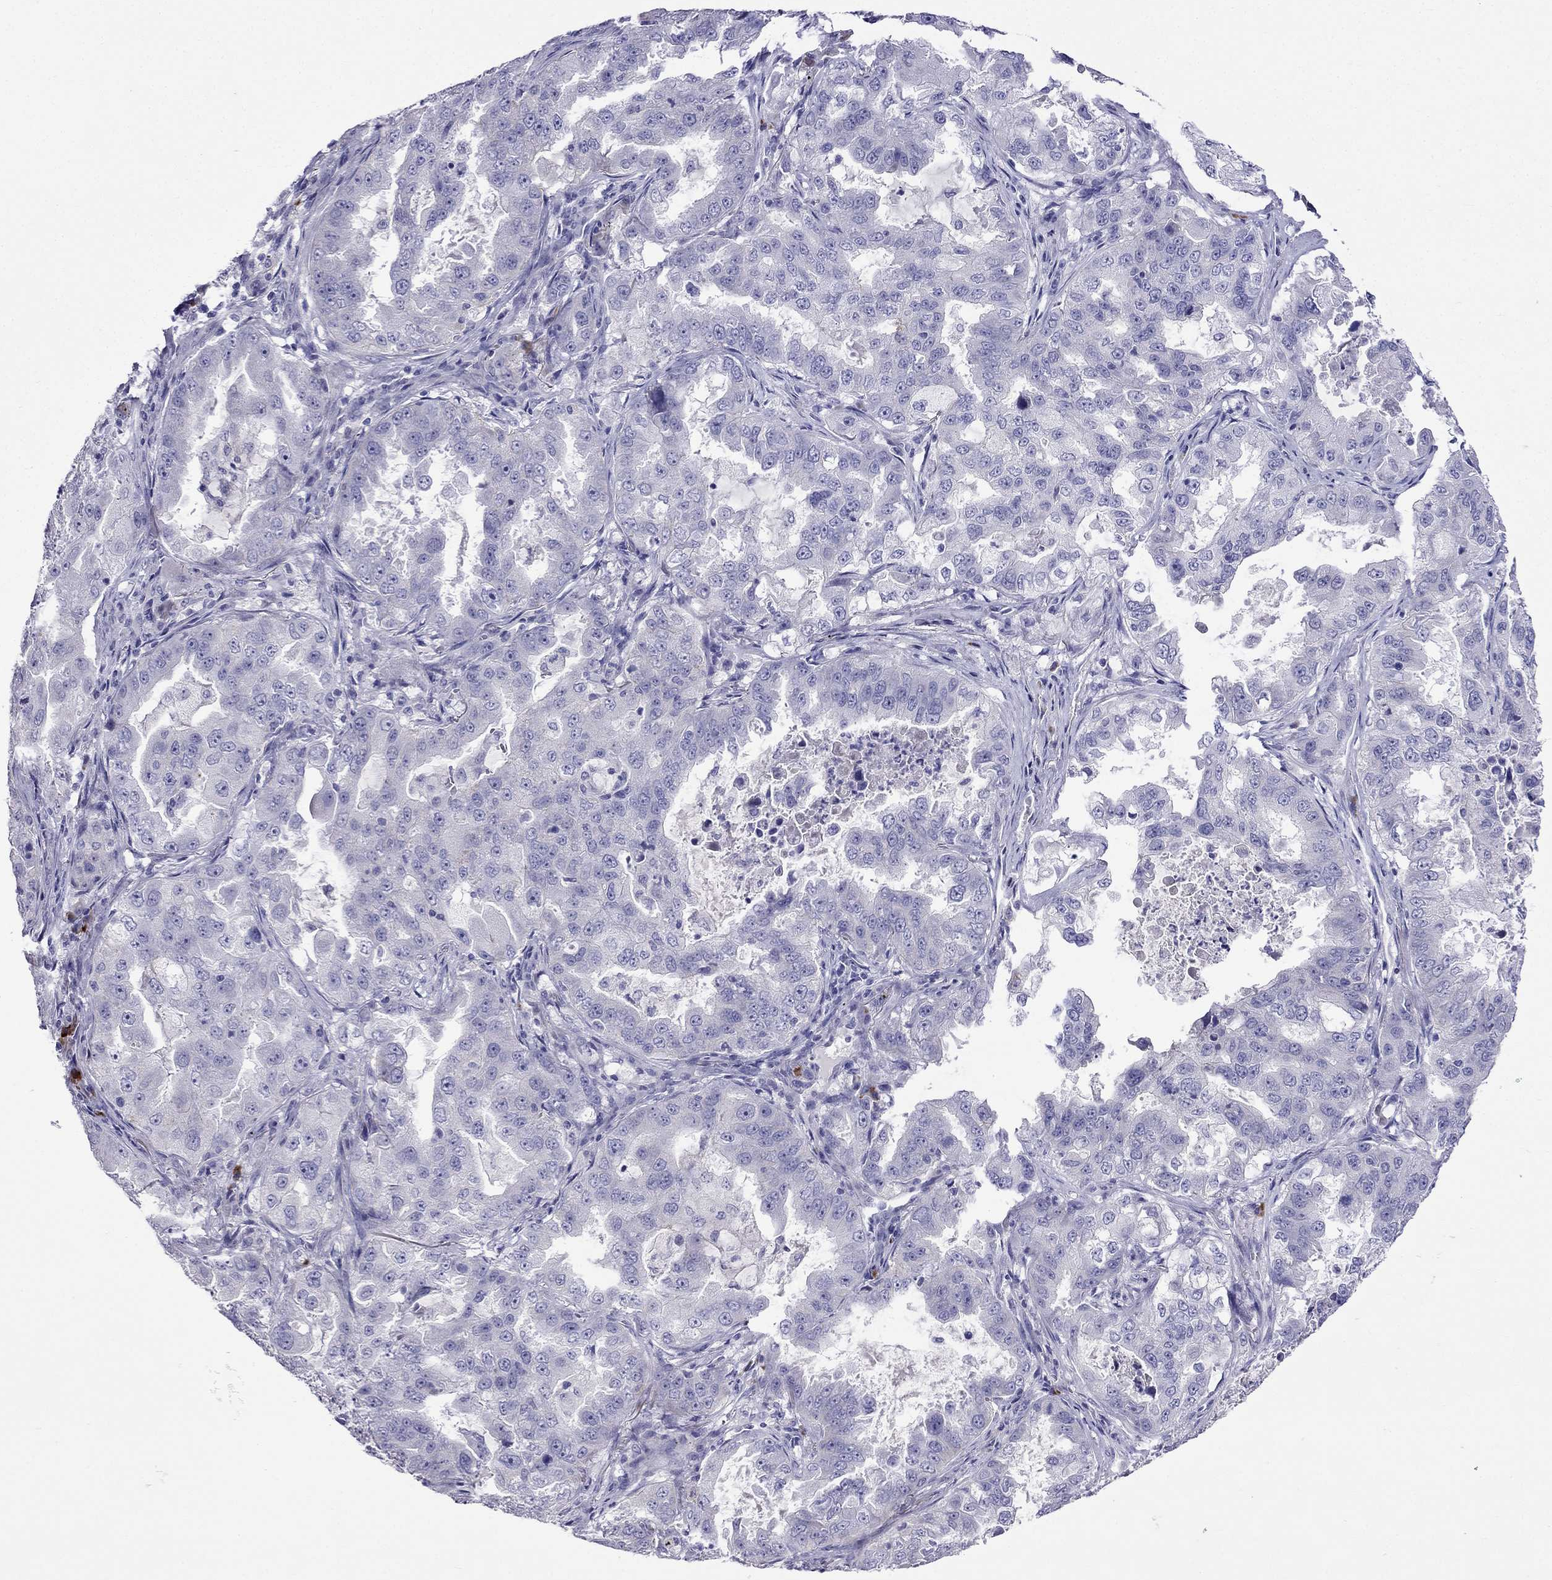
{"staining": {"intensity": "negative", "quantity": "none", "location": "none"}, "tissue": "lung cancer", "cell_type": "Tumor cells", "image_type": "cancer", "snomed": [{"axis": "morphology", "description": "Adenocarcinoma, NOS"}, {"axis": "topography", "description": "Lung"}], "caption": "Immunohistochemical staining of lung cancer (adenocarcinoma) displays no significant expression in tumor cells.", "gene": "PATE1", "patient": {"sex": "female", "age": 61}}